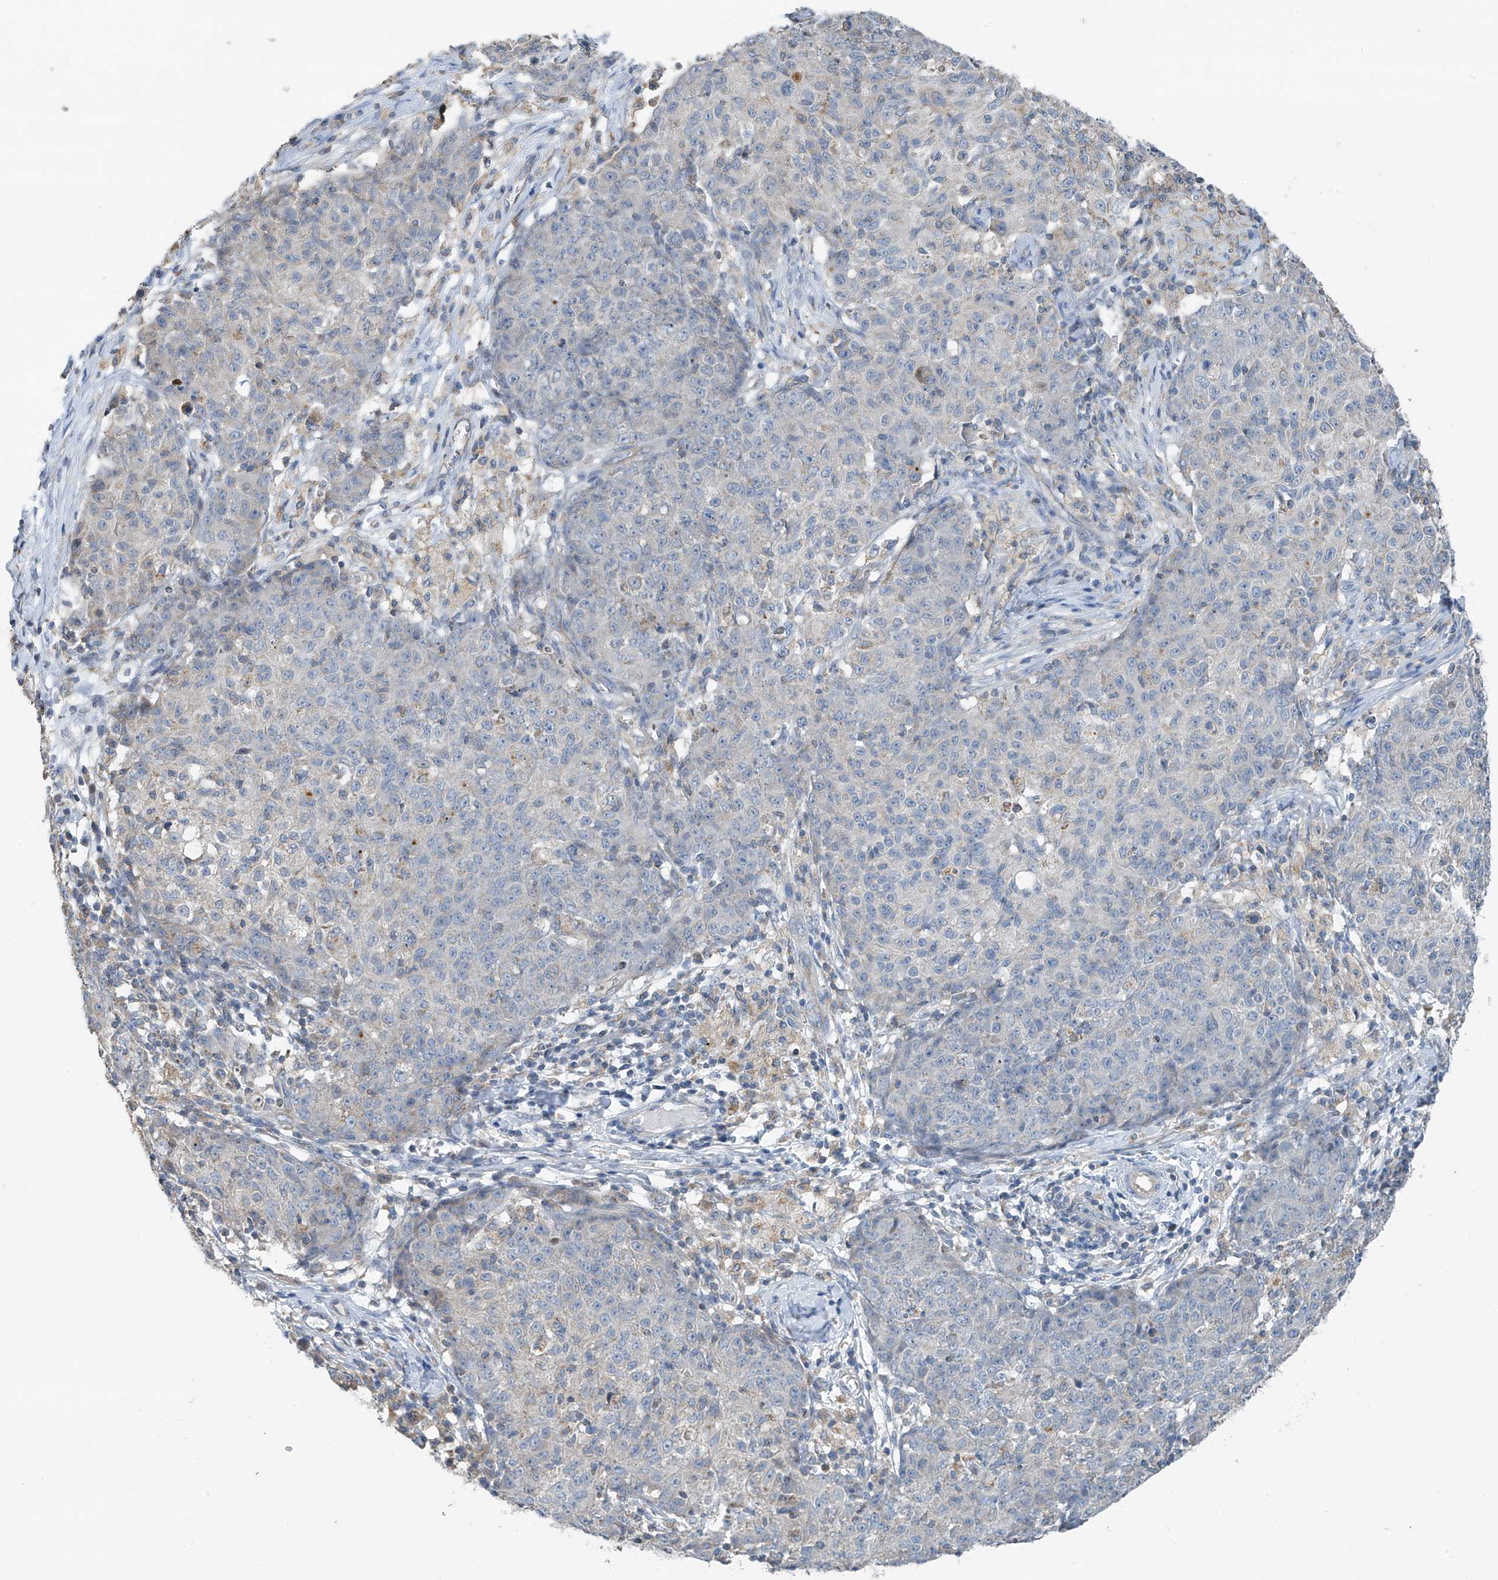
{"staining": {"intensity": "negative", "quantity": "none", "location": "none"}, "tissue": "ovarian cancer", "cell_type": "Tumor cells", "image_type": "cancer", "snomed": [{"axis": "morphology", "description": "Carcinoma, endometroid"}, {"axis": "topography", "description": "Ovary"}], "caption": "Protein analysis of ovarian cancer (endometroid carcinoma) exhibits no significant expression in tumor cells. Brightfield microscopy of immunohistochemistry (IHC) stained with DAB (3,3'-diaminobenzidine) (brown) and hematoxylin (blue), captured at high magnification.", "gene": "SYN3", "patient": {"sex": "female", "age": 42}}